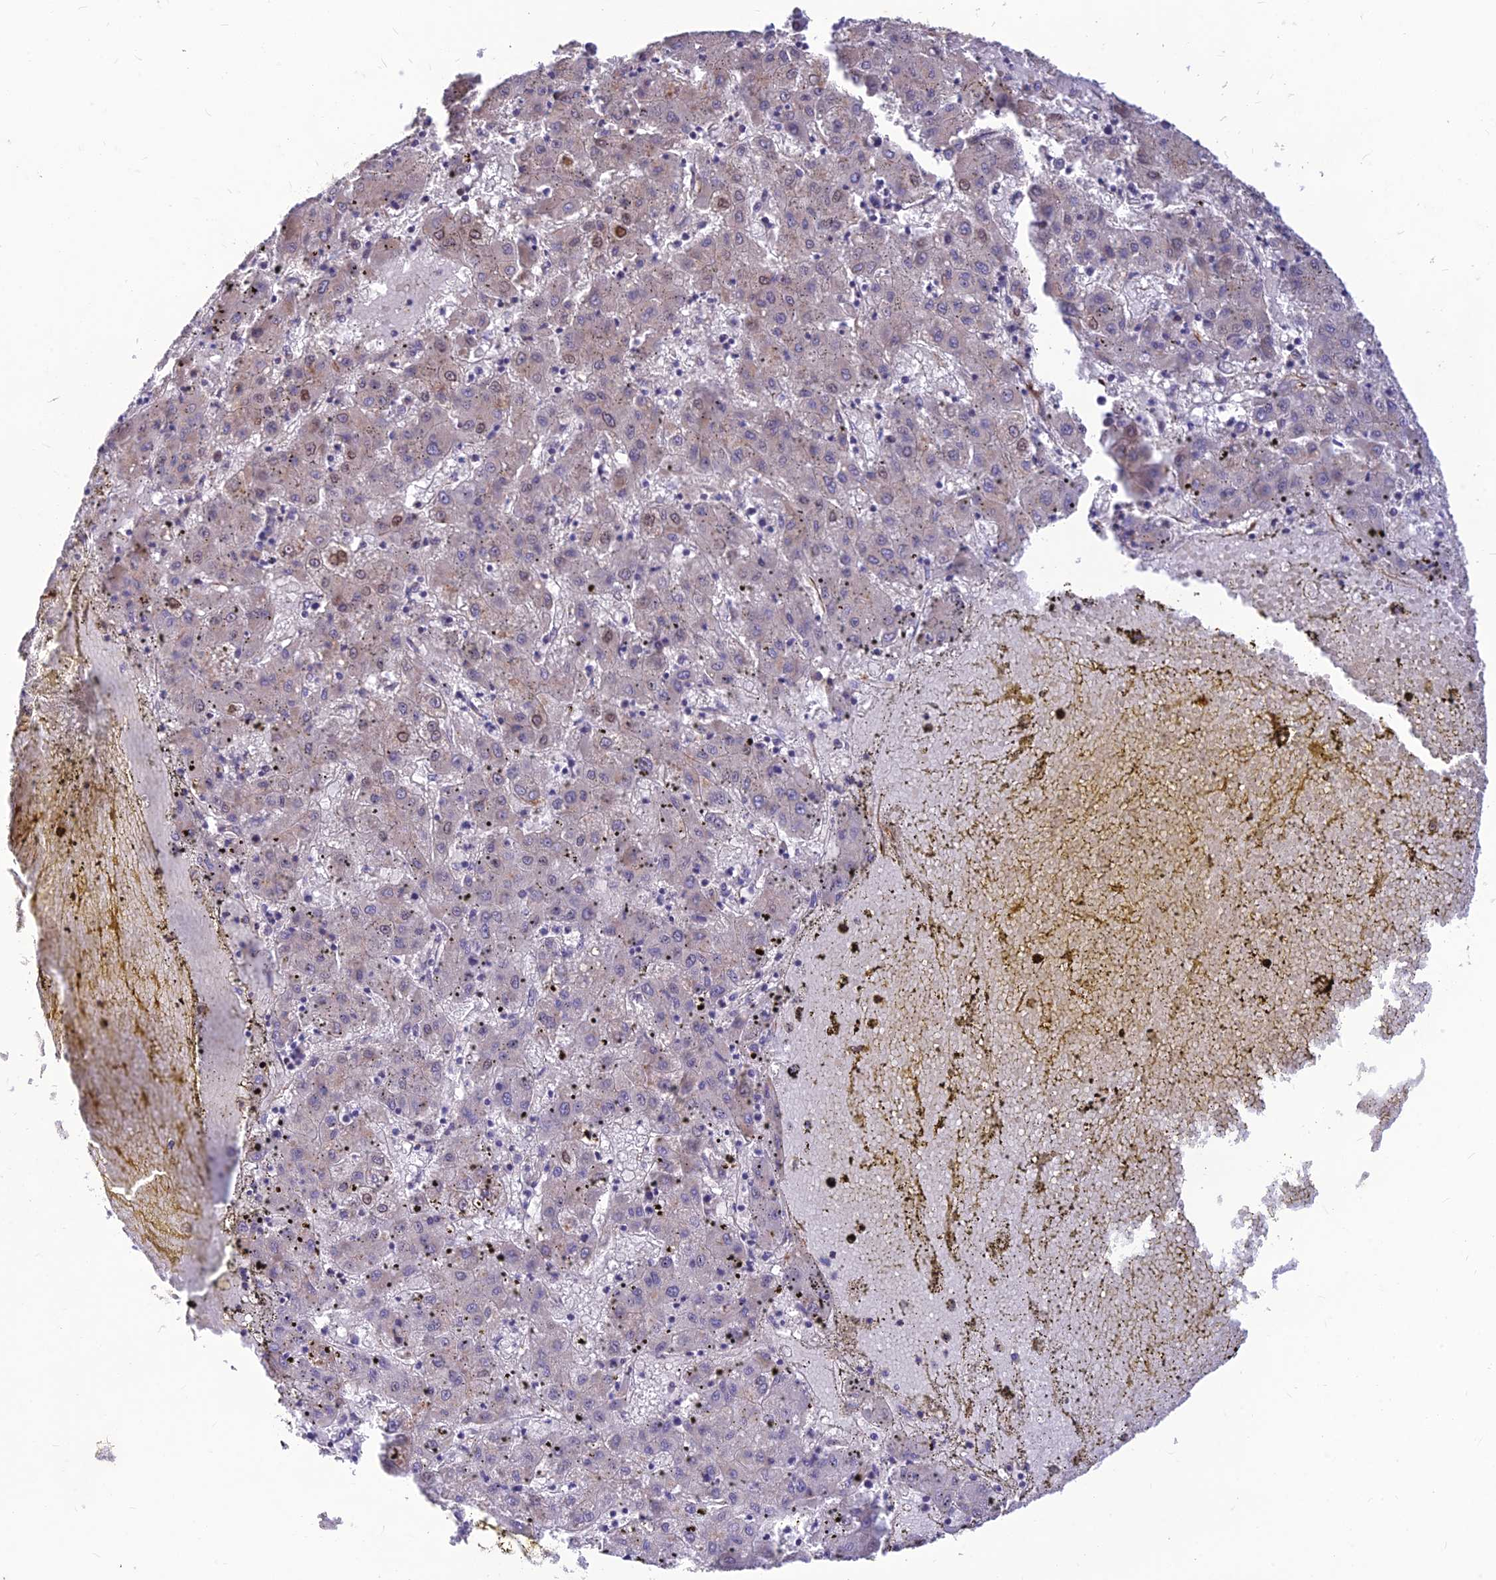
{"staining": {"intensity": "moderate", "quantity": "<25%", "location": "nuclear"}, "tissue": "liver cancer", "cell_type": "Tumor cells", "image_type": "cancer", "snomed": [{"axis": "morphology", "description": "Carcinoma, Hepatocellular, NOS"}, {"axis": "topography", "description": "Liver"}], "caption": "An immunohistochemistry (IHC) histopathology image of tumor tissue is shown. Protein staining in brown highlights moderate nuclear positivity in liver cancer within tumor cells.", "gene": "ST8SIA5", "patient": {"sex": "male", "age": 72}}